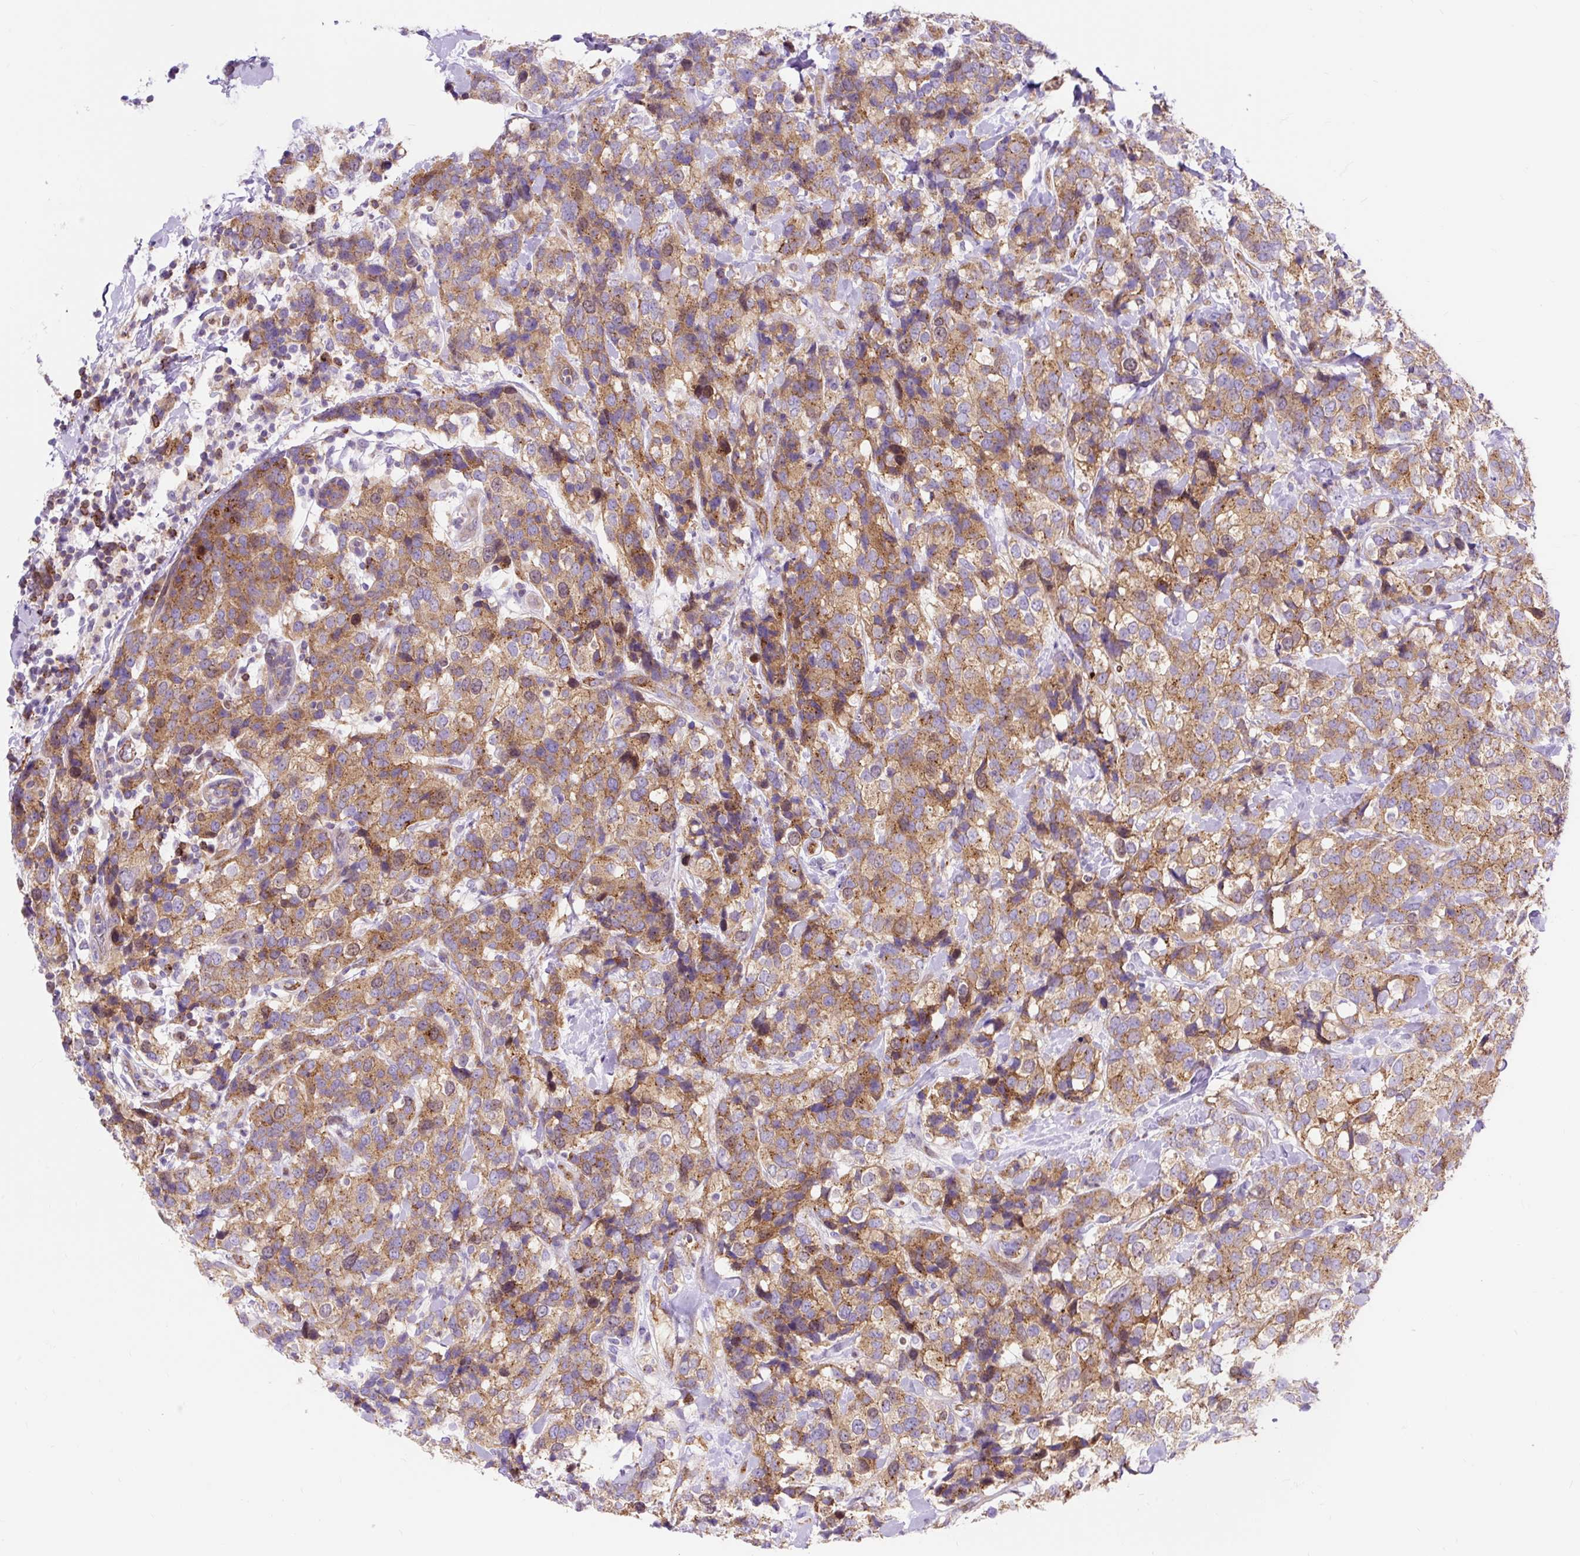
{"staining": {"intensity": "moderate", "quantity": ">75%", "location": "cytoplasmic/membranous"}, "tissue": "breast cancer", "cell_type": "Tumor cells", "image_type": "cancer", "snomed": [{"axis": "morphology", "description": "Lobular carcinoma"}, {"axis": "topography", "description": "Breast"}], "caption": "Breast lobular carcinoma stained for a protein exhibits moderate cytoplasmic/membranous positivity in tumor cells. (DAB (3,3'-diaminobenzidine) IHC, brown staining for protein, blue staining for nuclei).", "gene": "HIP1R", "patient": {"sex": "female", "age": 59}}